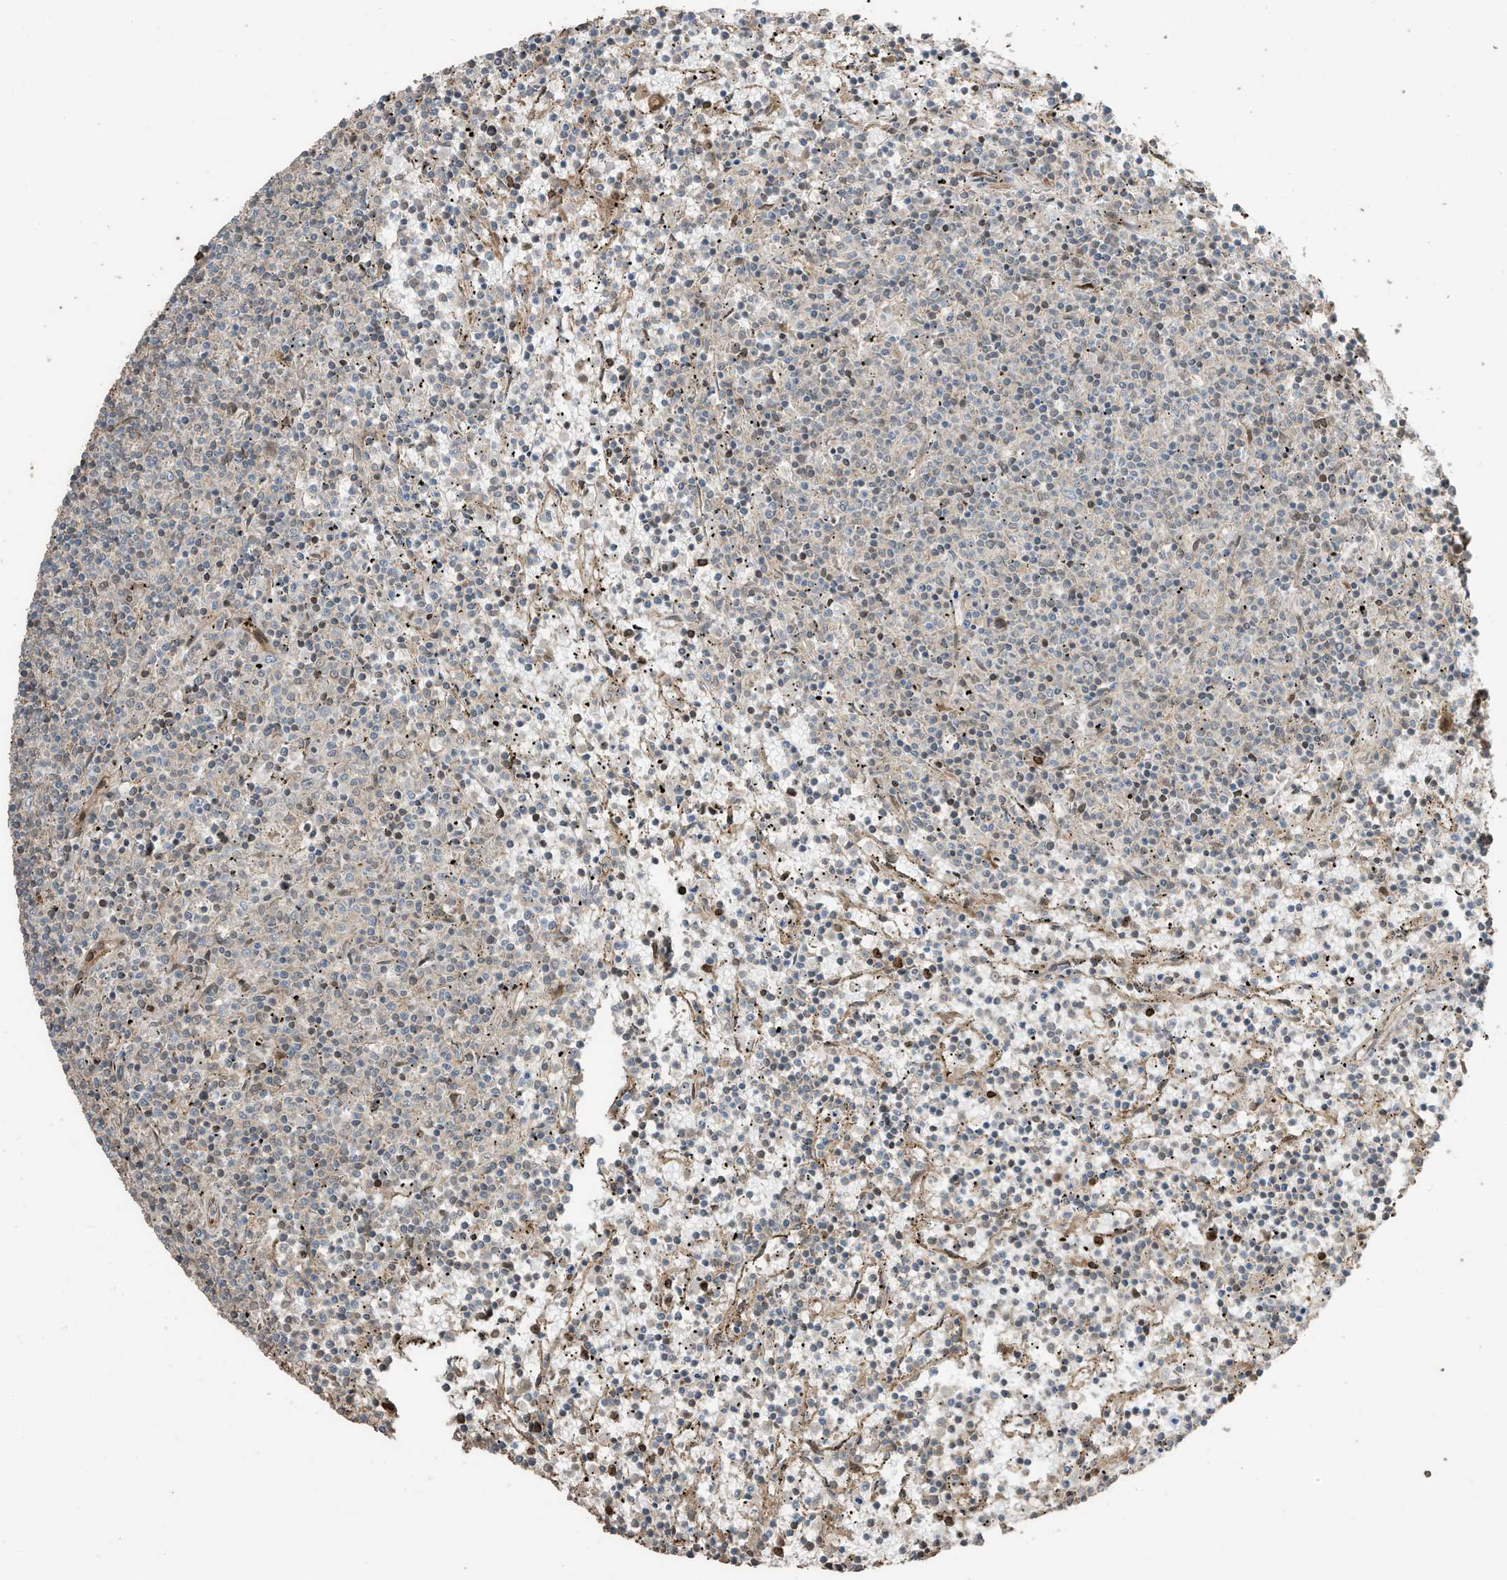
{"staining": {"intensity": "negative", "quantity": "none", "location": "none"}, "tissue": "lymphoma", "cell_type": "Tumor cells", "image_type": "cancer", "snomed": [{"axis": "morphology", "description": "Malignant lymphoma, non-Hodgkin's type, Low grade"}, {"axis": "topography", "description": "Spleen"}], "caption": "The image exhibits no significant staining in tumor cells of low-grade malignant lymphoma, non-Hodgkin's type. (Brightfield microscopy of DAB immunohistochemistry (IHC) at high magnification).", "gene": "ZNF653", "patient": {"sex": "female", "age": 50}}